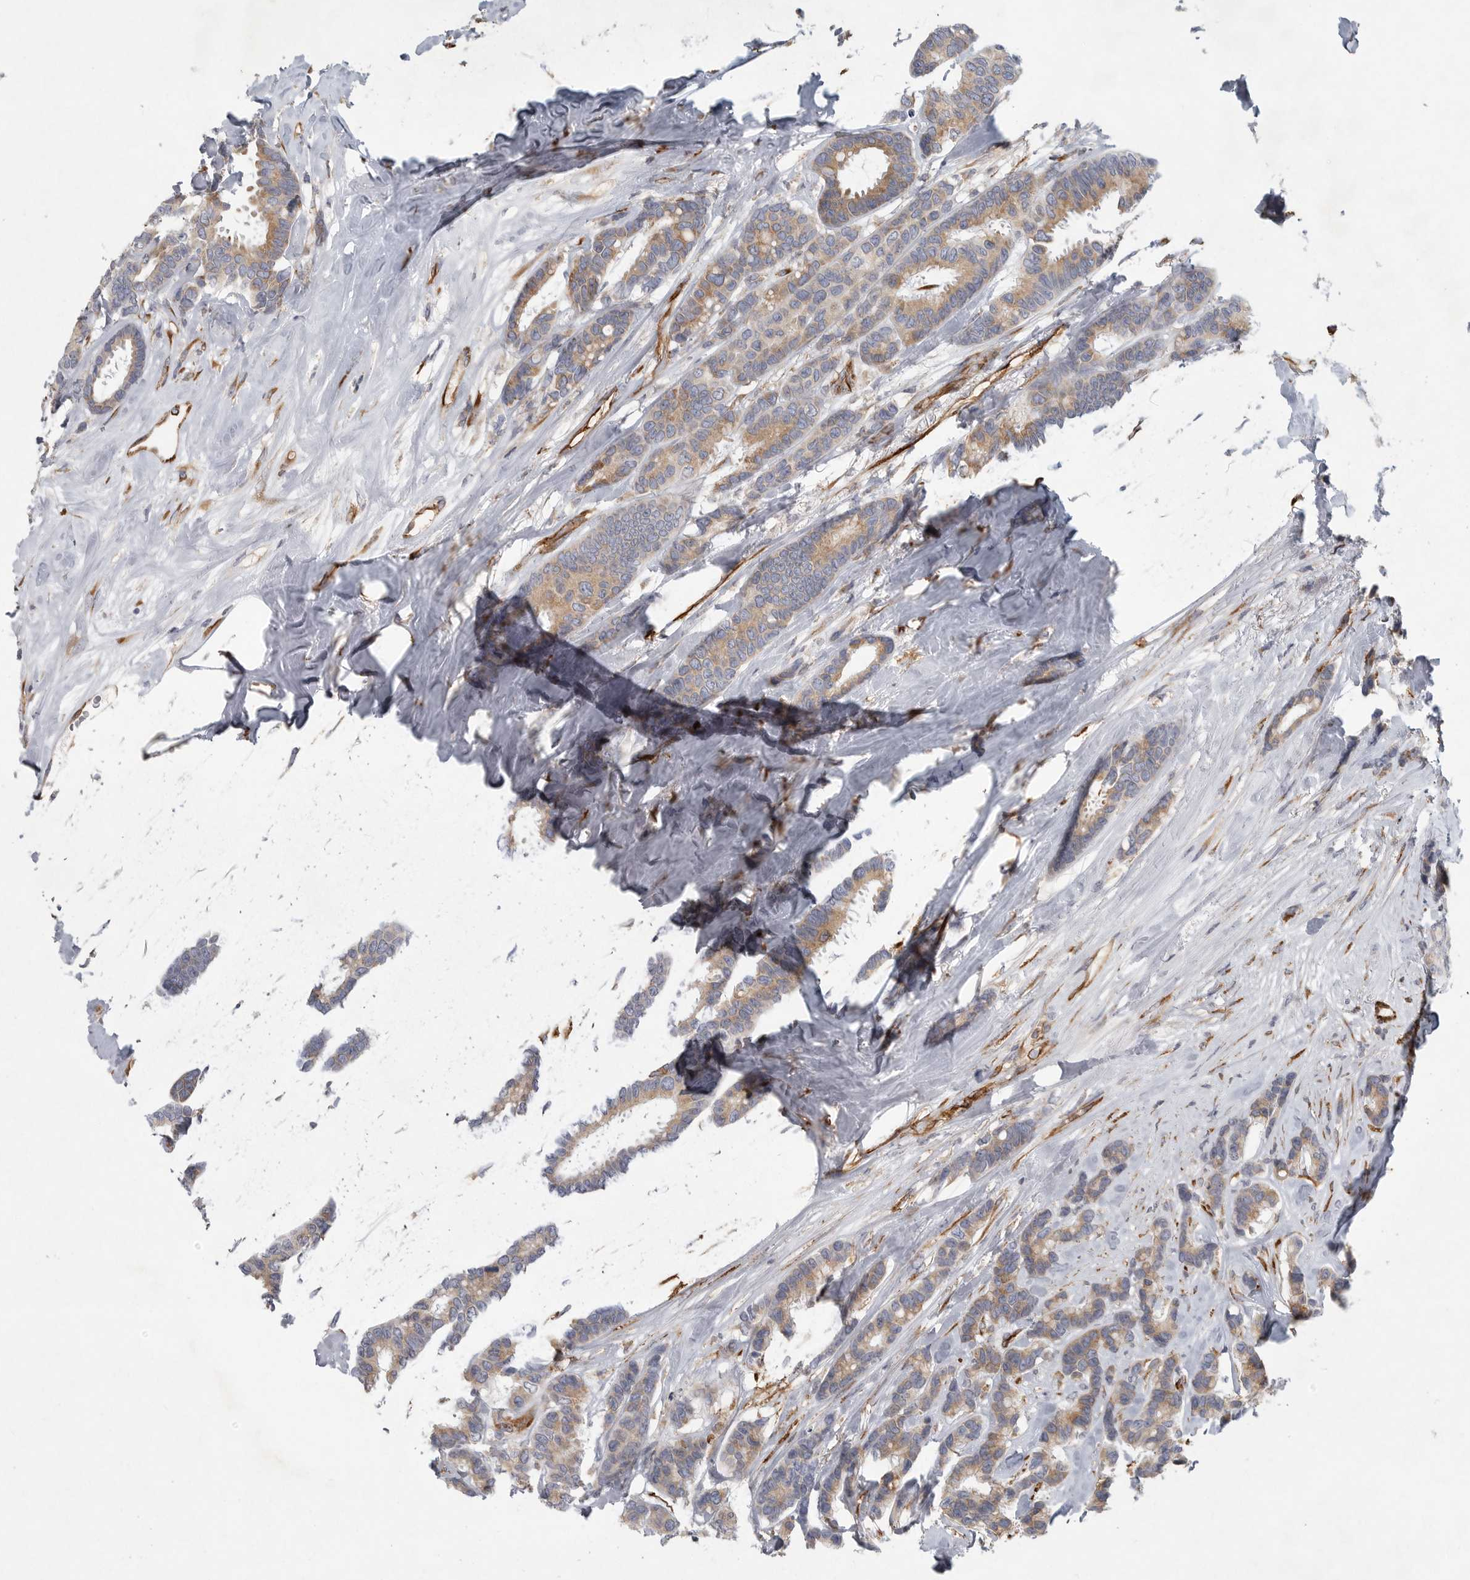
{"staining": {"intensity": "moderate", "quantity": "<25%", "location": "cytoplasmic/membranous"}, "tissue": "breast cancer", "cell_type": "Tumor cells", "image_type": "cancer", "snomed": [{"axis": "morphology", "description": "Duct carcinoma"}, {"axis": "topography", "description": "Breast"}], "caption": "Immunohistochemistry (DAB) staining of human breast invasive ductal carcinoma displays moderate cytoplasmic/membranous protein staining in about <25% of tumor cells.", "gene": "MINPP1", "patient": {"sex": "female", "age": 87}}